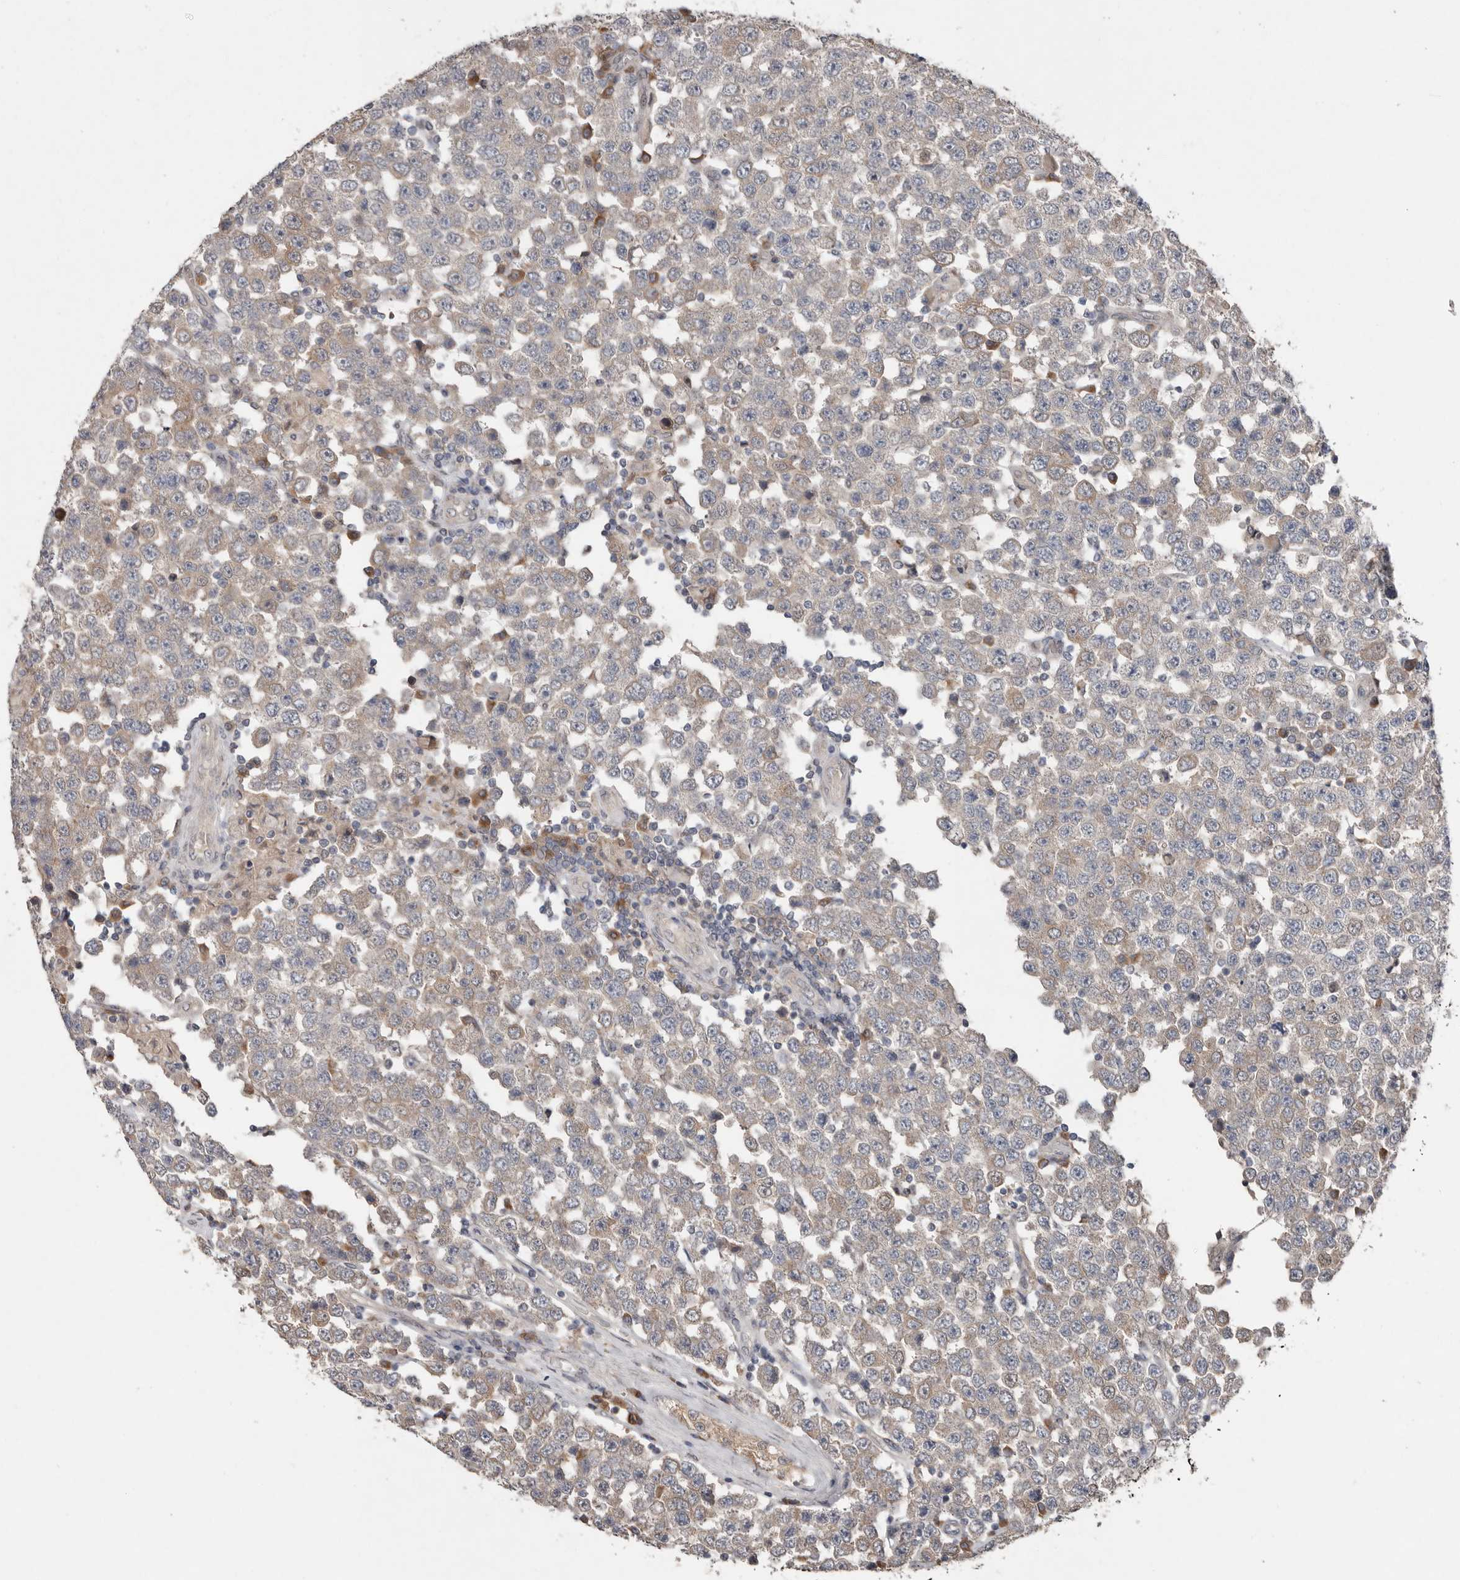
{"staining": {"intensity": "weak", "quantity": "<25%", "location": "cytoplasmic/membranous"}, "tissue": "testis cancer", "cell_type": "Tumor cells", "image_type": "cancer", "snomed": [{"axis": "morphology", "description": "Seminoma, NOS"}, {"axis": "topography", "description": "Testis"}], "caption": "Immunohistochemistry of testis seminoma displays no positivity in tumor cells.", "gene": "CHML", "patient": {"sex": "male", "age": 28}}